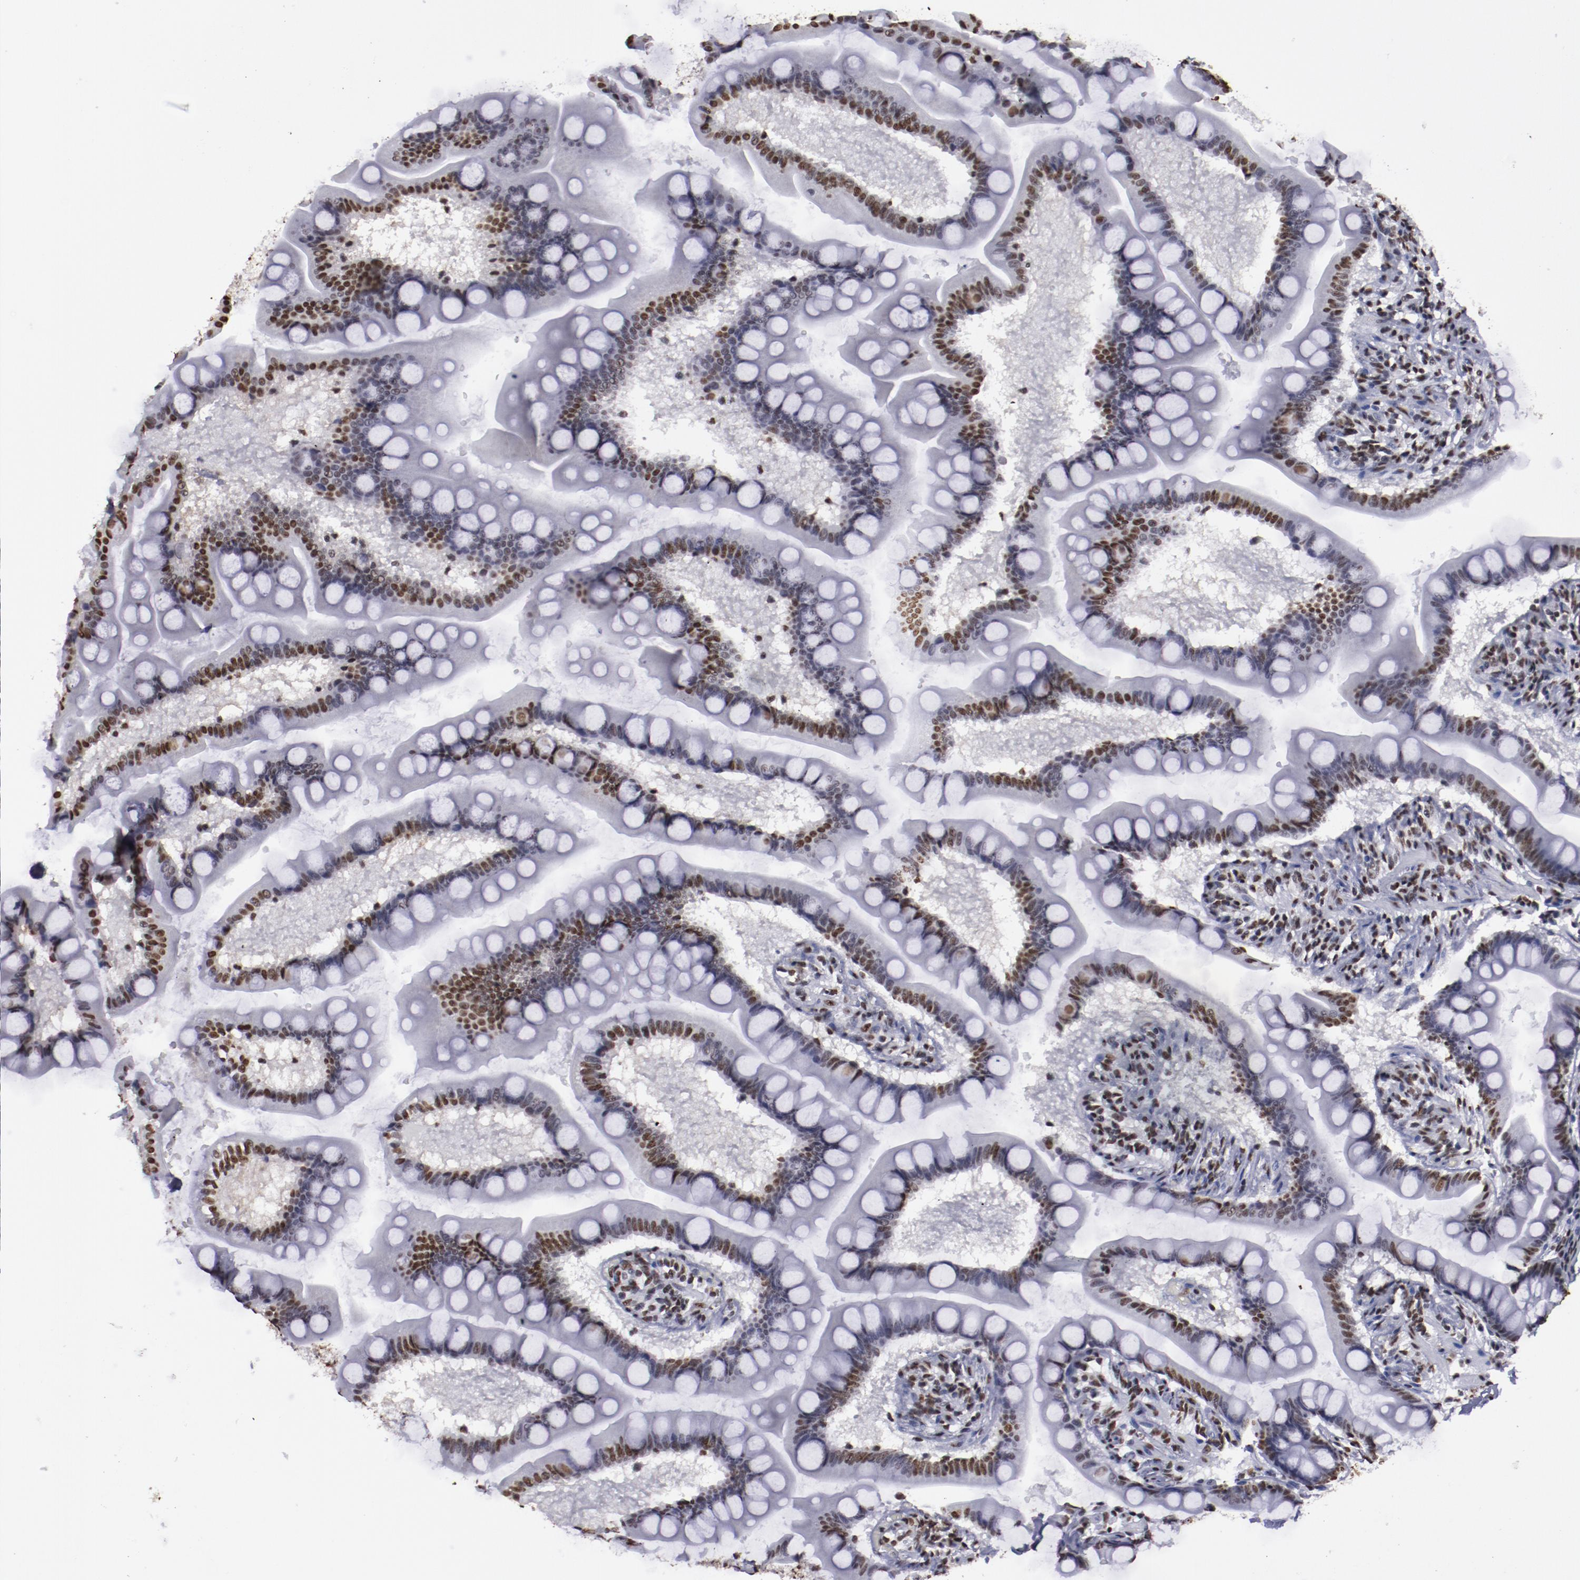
{"staining": {"intensity": "strong", "quantity": ">75%", "location": "nuclear"}, "tissue": "small intestine", "cell_type": "Glandular cells", "image_type": "normal", "snomed": [{"axis": "morphology", "description": "Normal tissue, NOS"}, {"axis": "topography", "description": "Small intestine"}], "caption": "Protein staining by immunohistochemistry demonstrates strong nuclear staining in about >75% of glandular cells in benign small intestine. Ihc stains the protein of interest in brown and the nuclei are stained blue.", "gene": "HNRNPA1L3", "patient": {"sex": "male", "age": 41}}